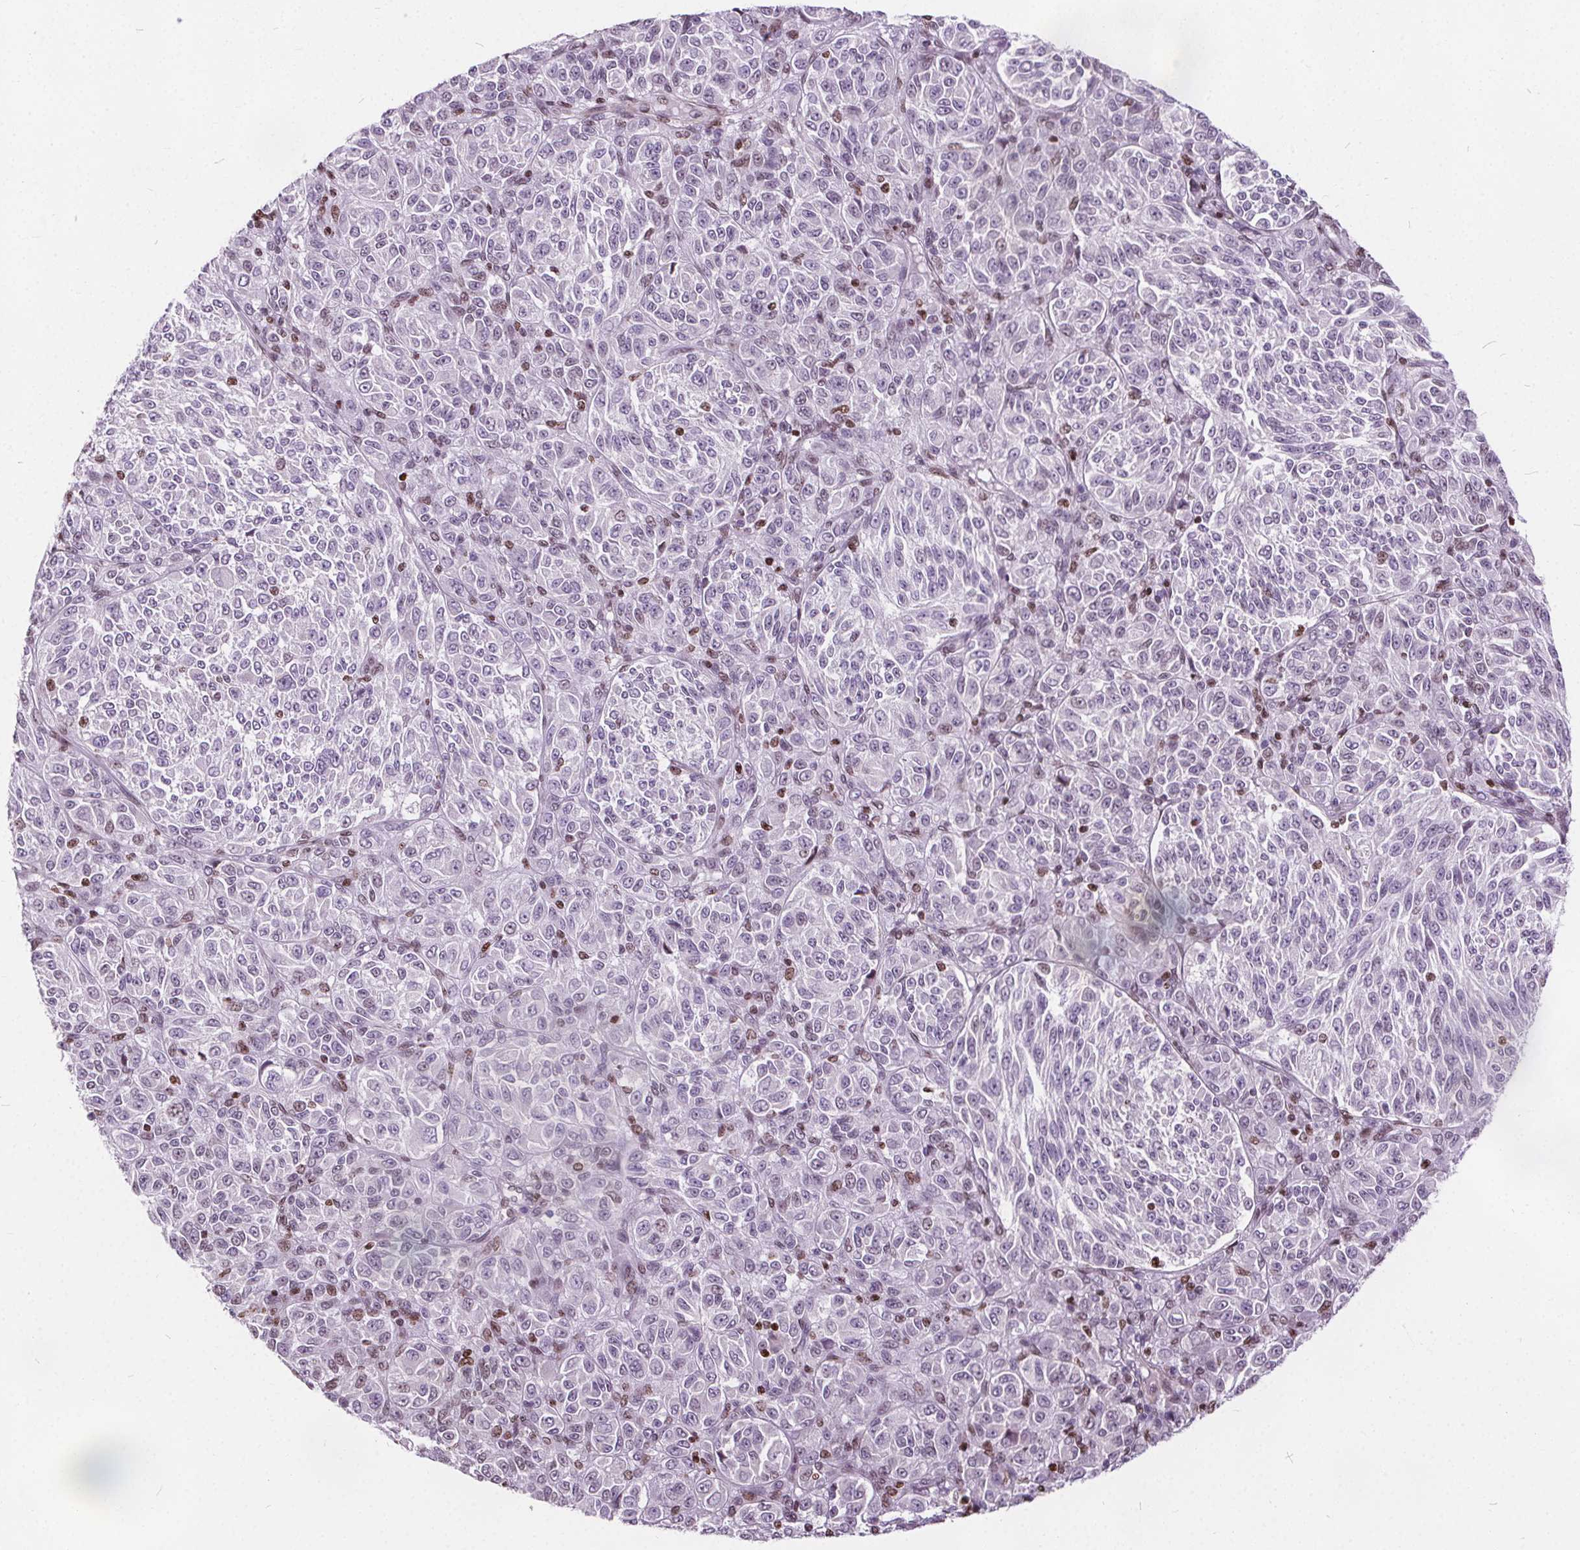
{"staining": {"intensity": "negative", "quantity": "none", "location": "none"}, "tissue": "melanoma", "cell_type": "Tumor cells", "image_type": "cancer", "snomed": [{"axis": "morphology", "description": "Malignant melanoma, Metastatic site"}, {"axis": "topography", "description": "Brain"}], "caption": "There is no significant expression in tumor cells of melanoma.", "gene": "ISLR2", "patient": {"sex": "female", "age": 56}}